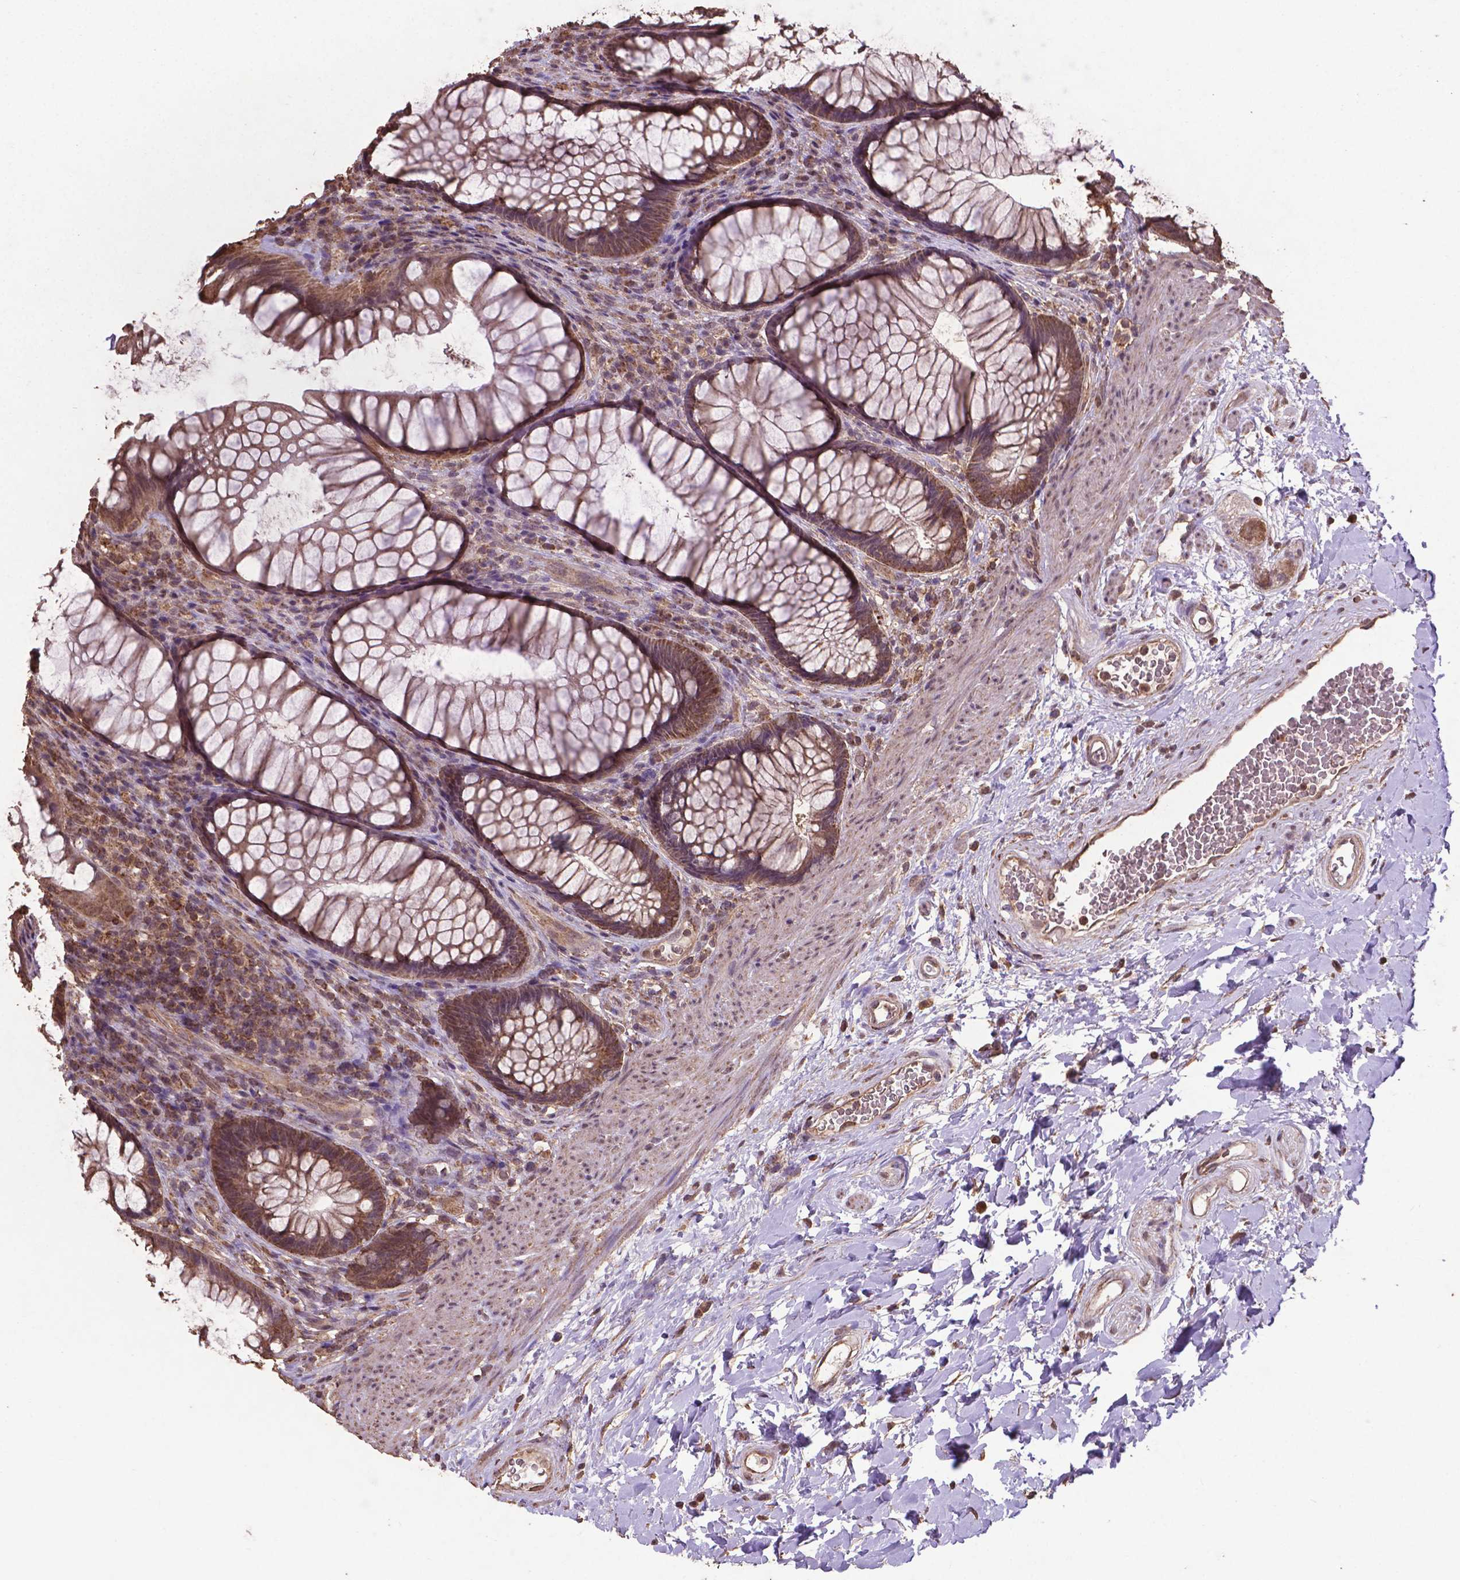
{"staining": {"intensity": "moderate", "quantity": ">75%", "location": "cytoplasmic/membranous"}, "tissue": "rectum", "cell_type": "Glandular cells", "image_type": "normal", "snomed": [{"axis": "morphology", "description": "Normal tissue, NOS"}, {"axis": "topography", "description": "Smooth muscle"}, {"axis": "topography", "description": "Rectum"}], "caption": "Moderate cytoplasmic/membranous protein expression is seen in about >75% of glandular cells in rectum.", "gene": "DCAF1", "patient": {"sex": "male", "age": 53}}